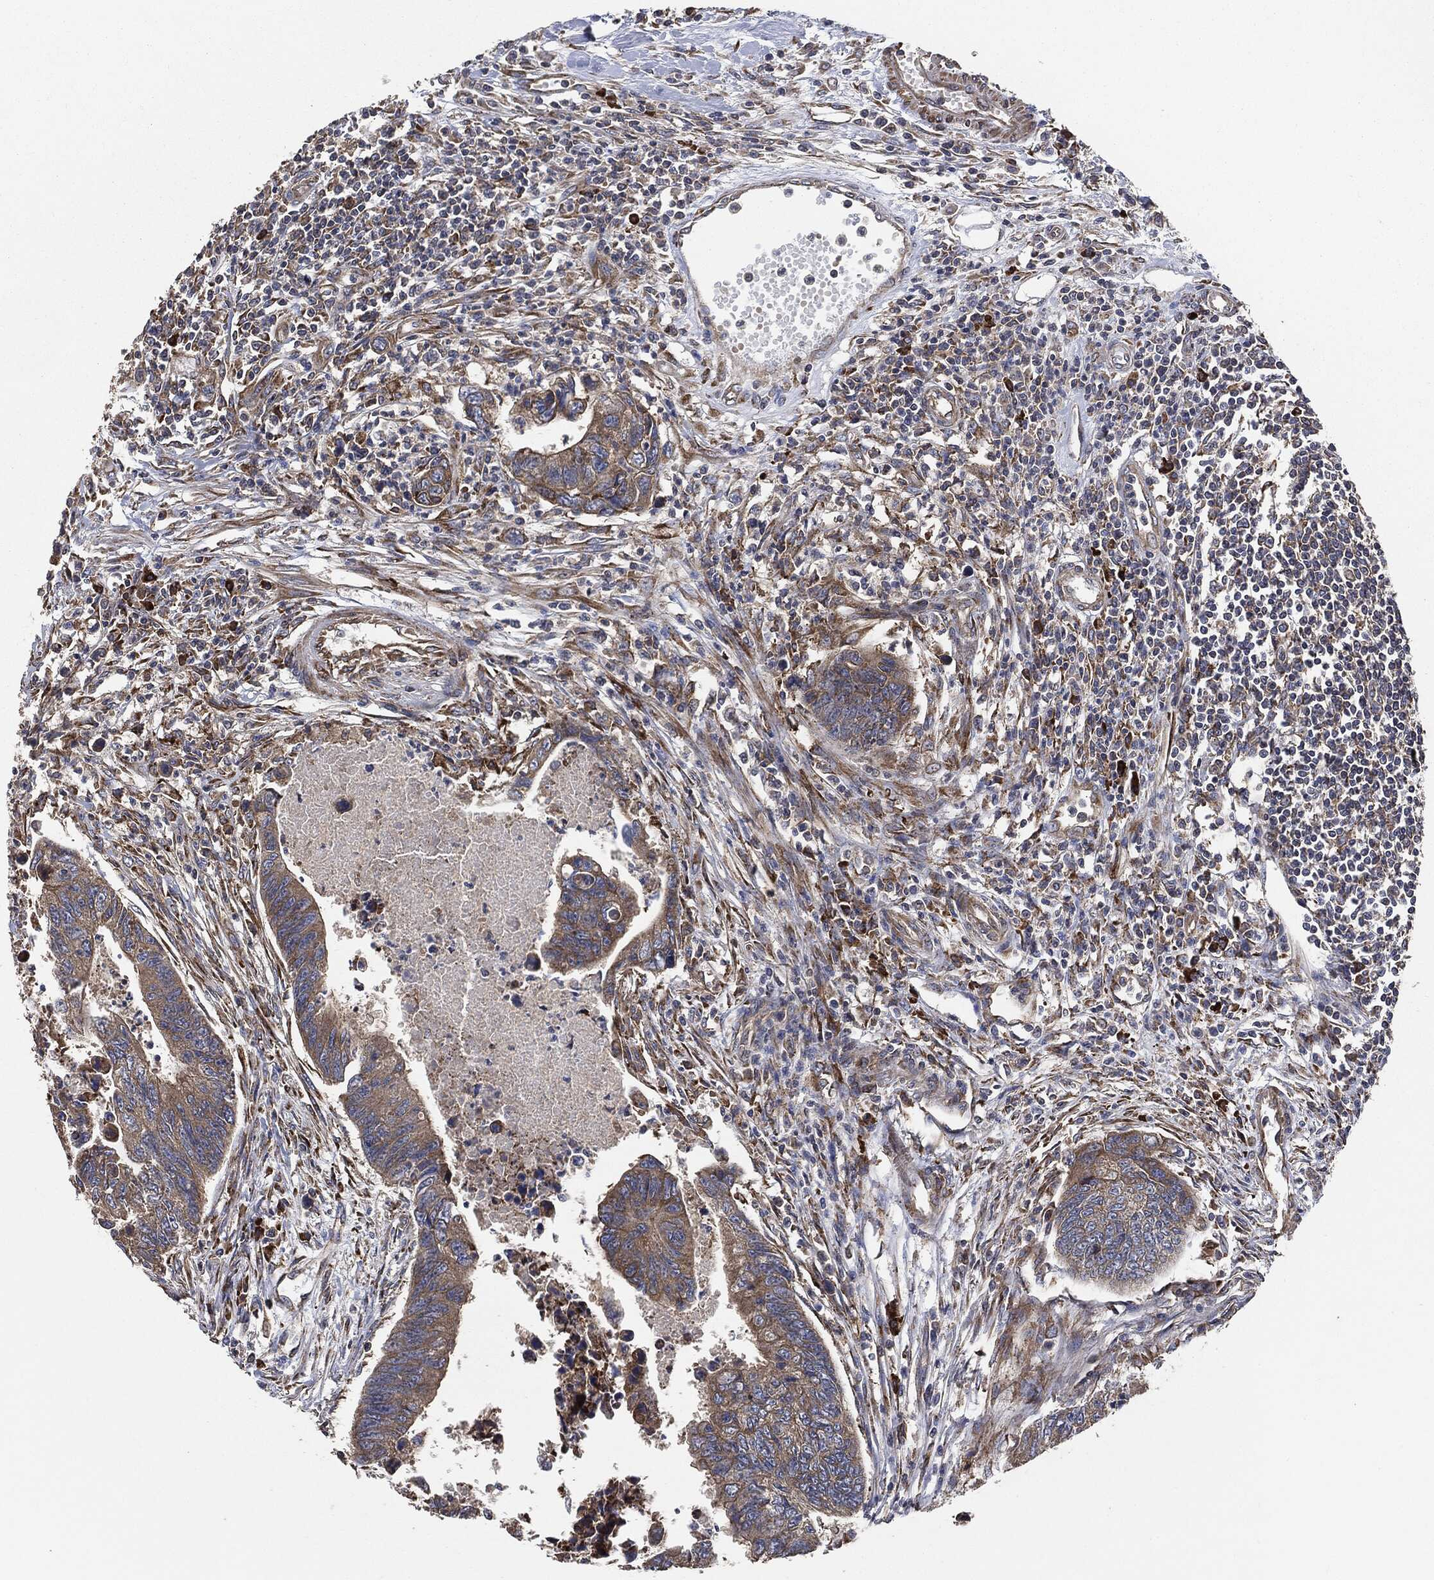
{"staining": {"intensity": "moderate", "quantity": "25%-75%", "location": "cytoplasmic/membranous"}, "tissue": "colorectal cancer", "cell_type": "Tumor cells", "image_type": "cancer", "snomed": [{"axis": "morphology", "description": "Adenocarcinoma, NOS"}, {"axis": "topography", "description": "Colon"}], "caption": "Human adenocarcinoma (colorectal) stained with a brown dye reveals moderate cytoplasmic/membranous positive staining in about 25%-75% of tumor cells.", "gene": "STK3", "patient": {"sex": "female", "age": 65}}